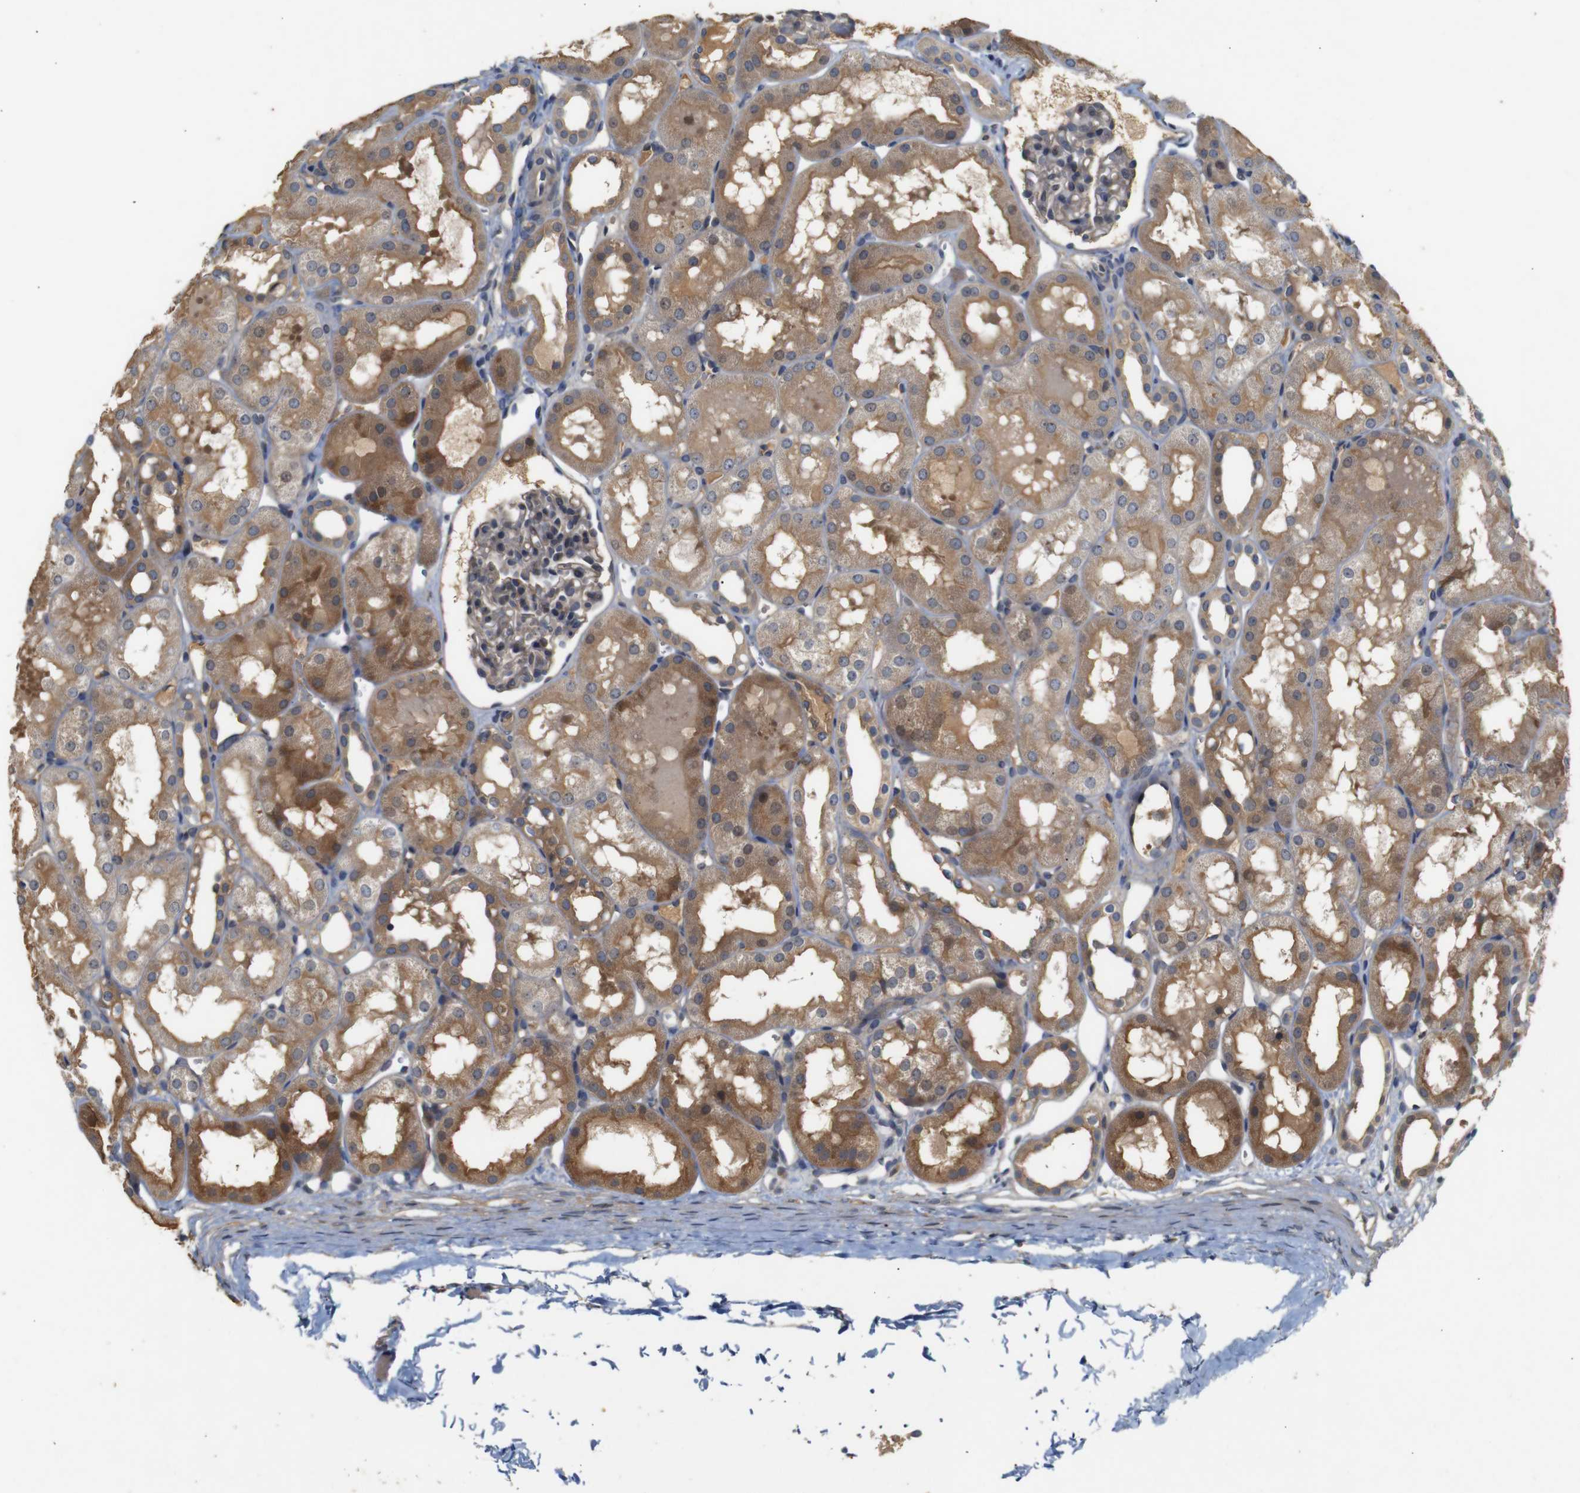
{"staining": {"intensity": "weak", "quantity": "25%-75%", "location": "cytoplasmic/membranous"}, "tissue": "kidney", "cell_type": "Cells in glomeruli", "image_type": "normal", "snomed": [{"axis": "morphology", "description": "Normal tissue, NOS"}, {"axis": "topography", "description": "Kidney"}, {"axis": "topography", "description": "Urinary bladder"}], "caption": "Immunohistochemical staining of unremarkable kidney reveals weak cytoplasmic/membranous protein staining in approximately 25%-75% of cells in glomeruli. (brown staining indicates protein expression, while blue staining denotes nuclei).", "gene": "PTPN1", "patient": {"sex": "male", "age": 16}}